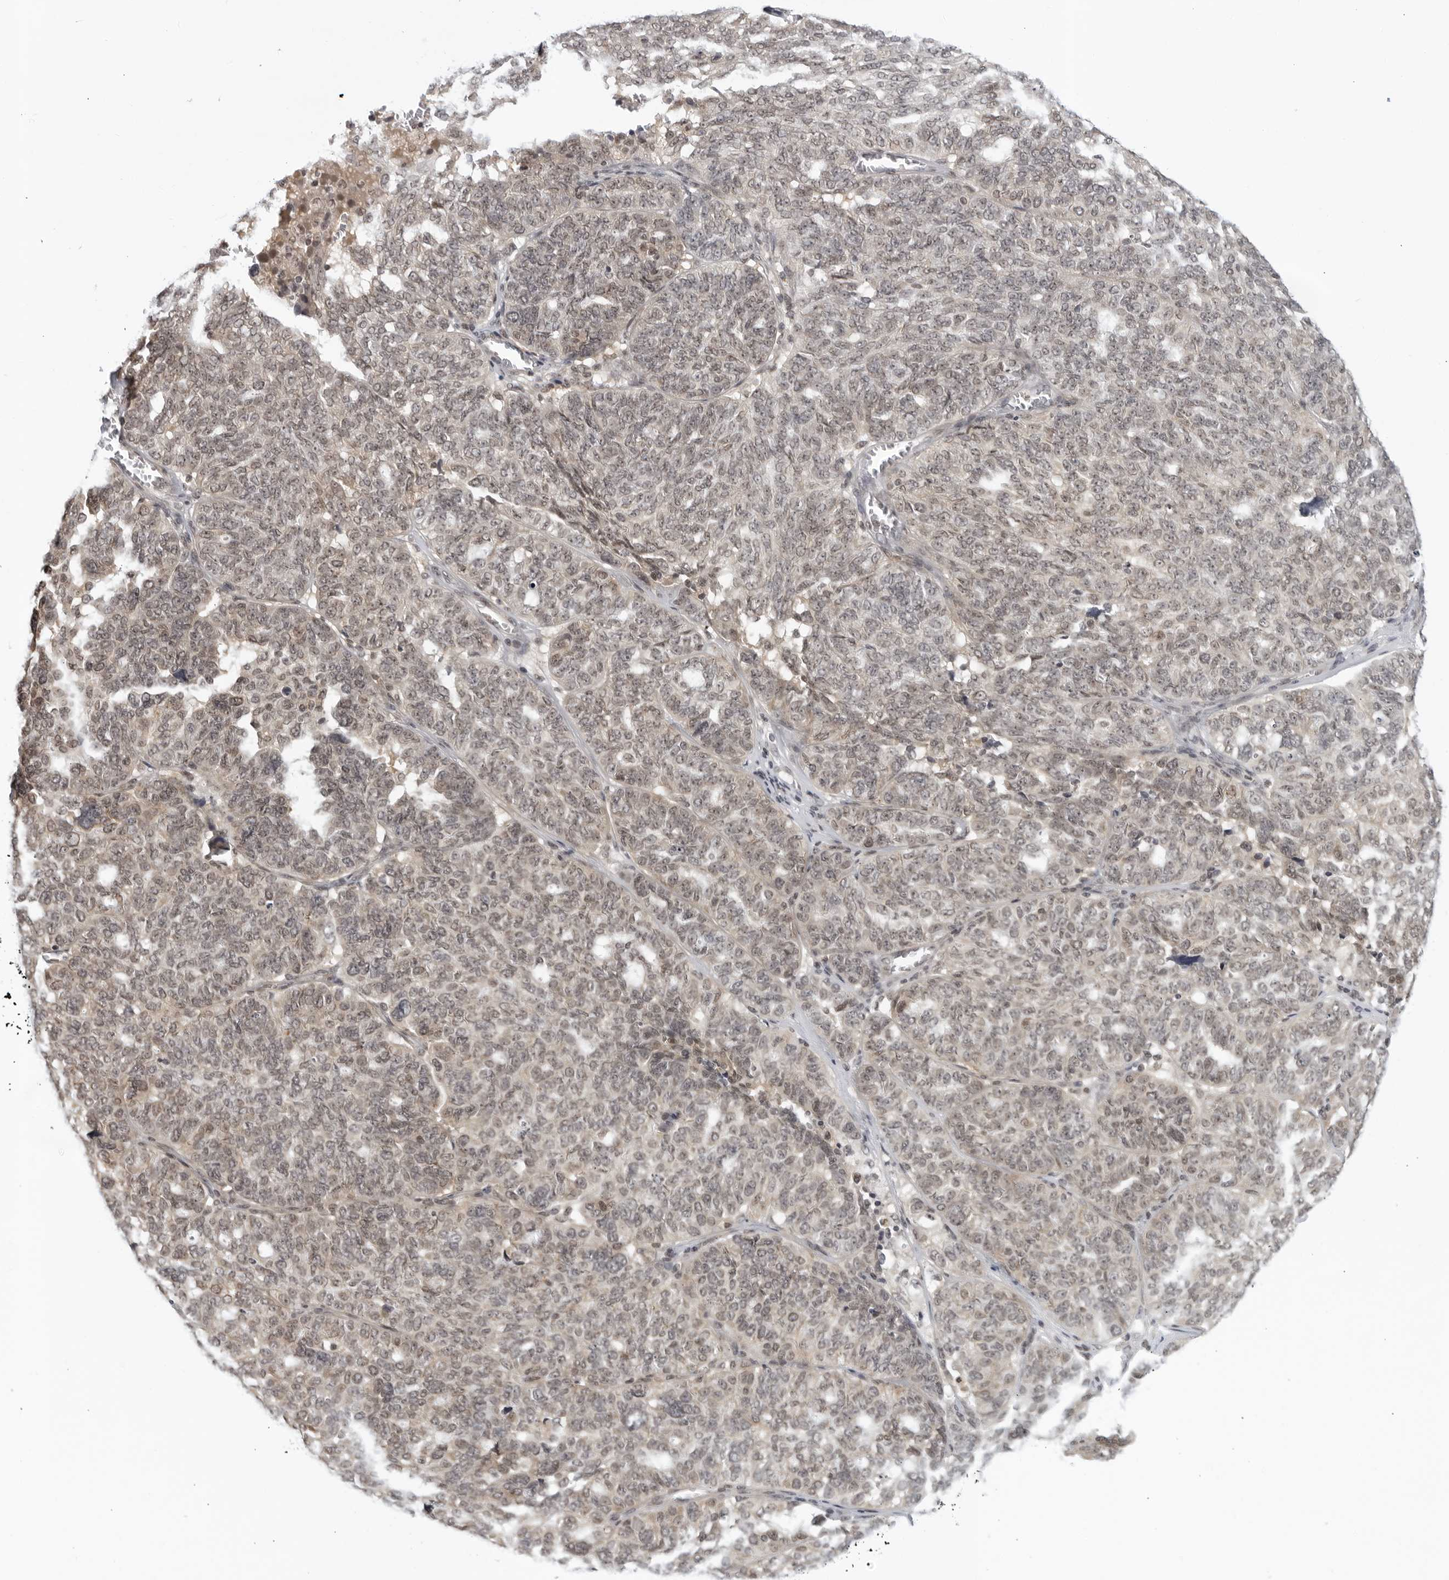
{"staining": {"intensity": "weak", "quantity": ">75%", "location": "nuclear"}, "tissue": "ovarian cancer", "cell_type": "Tumor cells", "image_type": "cancer", "snomed": [{"axis": "morphology", "description": "Cystadenocarcinoma, serous, NOS"}, {"axis": "topography", "description": "Ovary"}], "caption": "Protein expression analysis of ovarian cancer shows weak nuclear expression in approximately >75% of tumor cells. (DAB = brown stain, brightfield microscopy at high magnification).", "gene": "CC2D1B", "patient": {"sex": "female", "age": 59}}